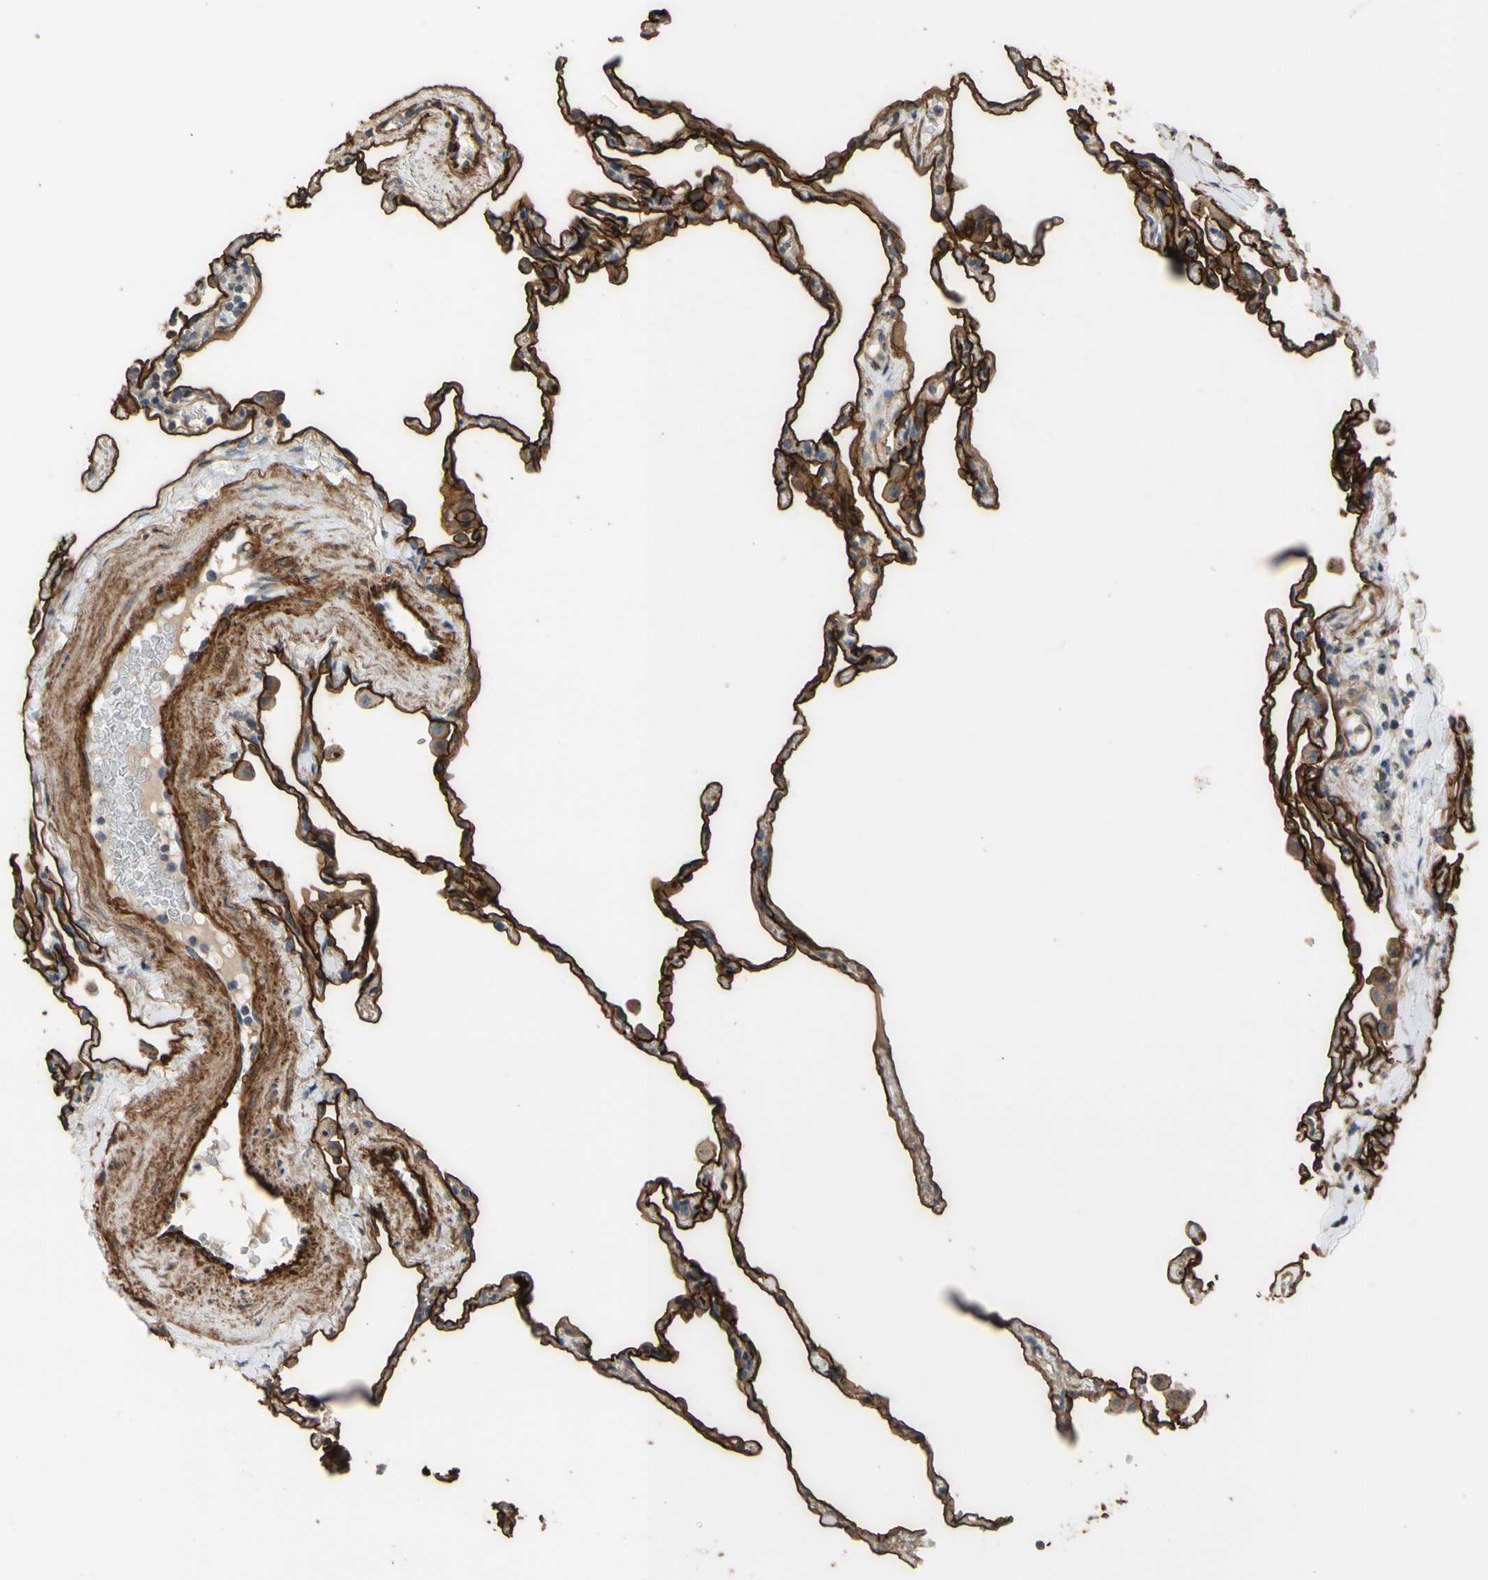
{"staining": {"intensity": "strong", "quantity": ">75%", "location": "cytoplasmic/membranous"}, "tissue": "lung", "cell_type": "Alveolar cells", "image_type": "normal", "snomed": [{"axis": "morphology", "description": "Normal tissue, NOS"}, {"axis": "topography", "description": "Lung"}], "caption": "A histopathology image of human lung stained for a protein demonstrates strong cytoplasmic/membranous brown staining in alveolar cells.", "gene": "SUSD2", "patient": {"sex": "male", "age": 59}}